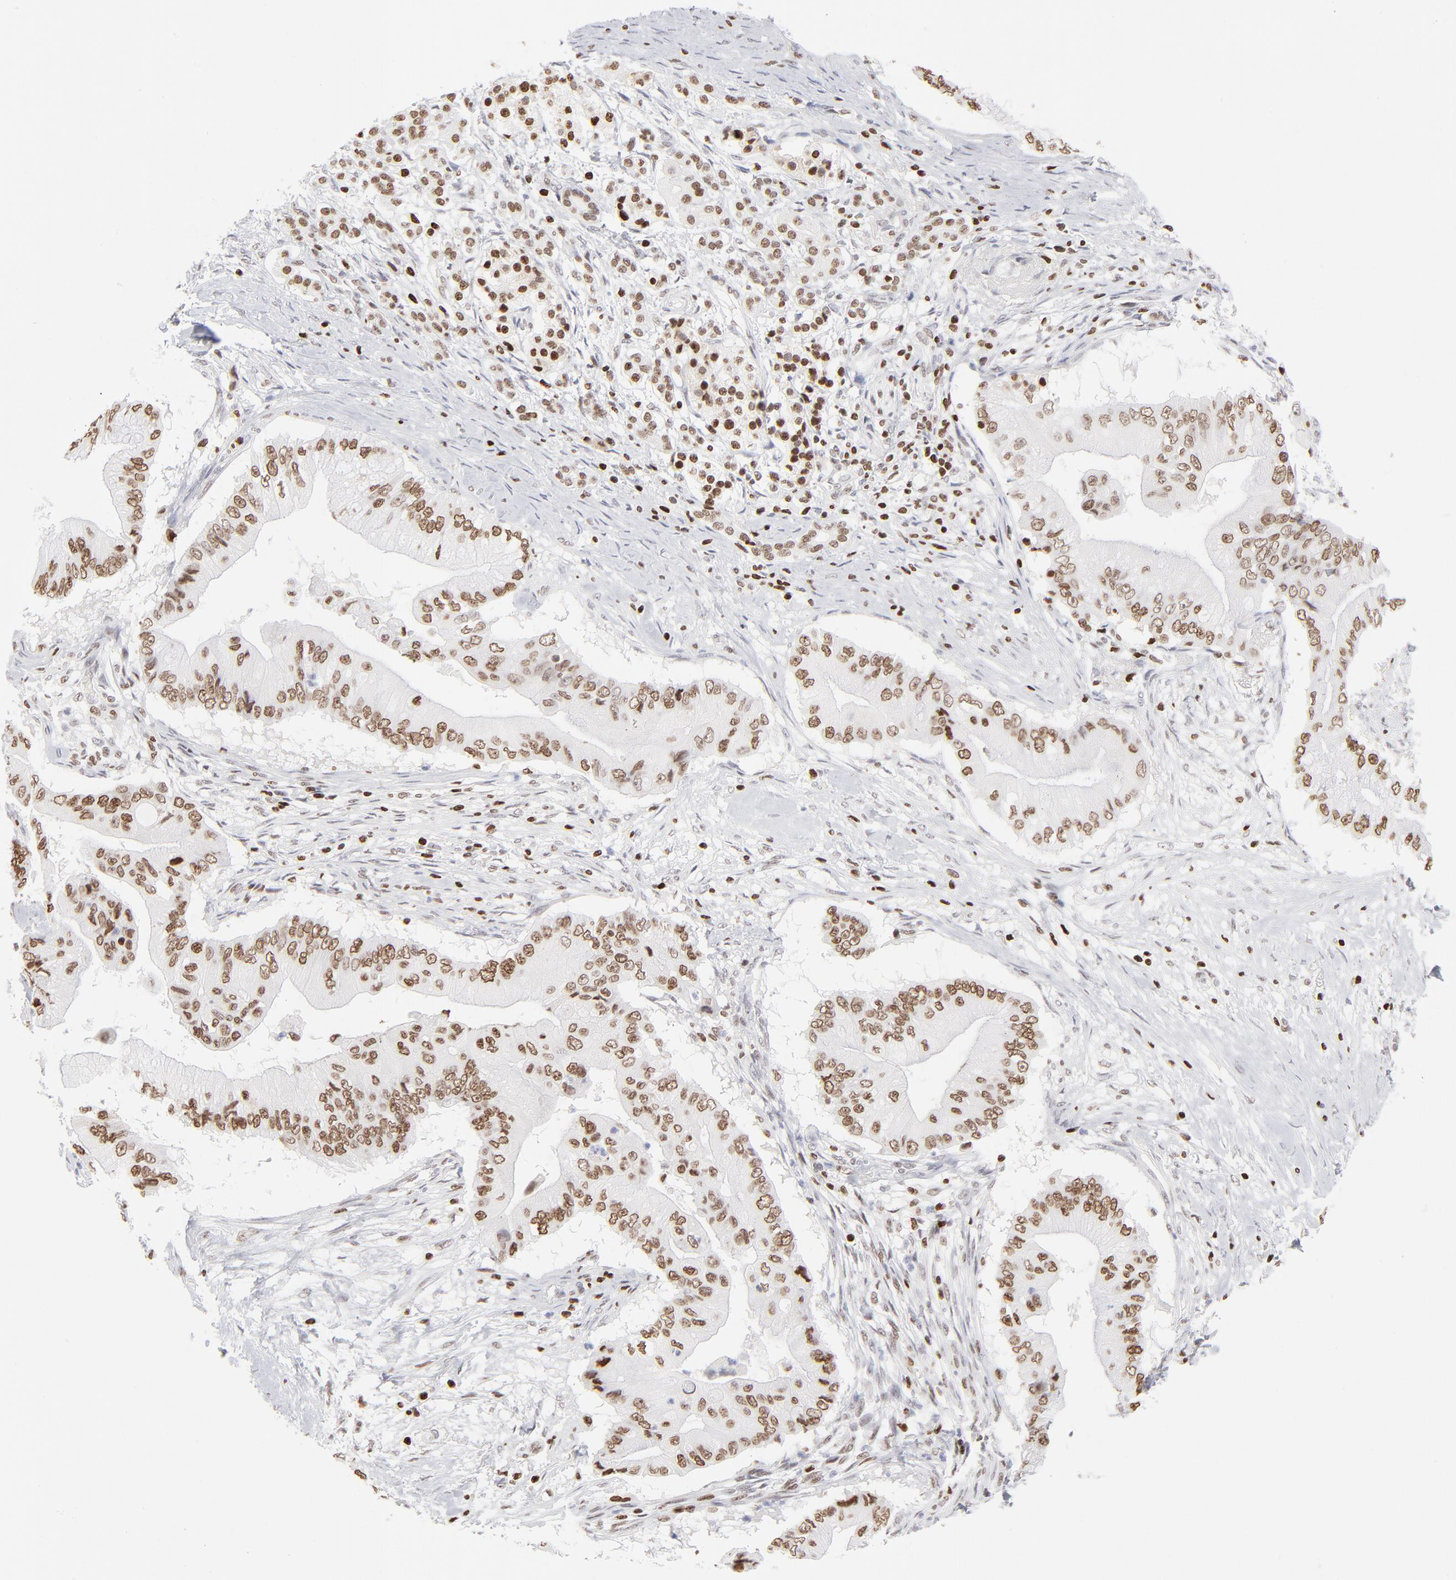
{"staining": {"intensity": "moderate", "quantity": ">75%", "location": "nuclear"}, "tissue": "pancreatic cancer", "cell_type": "Tumor cells", "image_type": "cancer", "snomed": [{"axis": "morphology", "description": "Adenocarcinoma, NOS"}, {"axis": "topography", "description": "Pancreas"}], "caption": "Pancreatic cancer stained for a protein (brown) exhibits moderate nuclear positive expression in approximately >75% of tumor cells.", "gene": "PARP1", "patient": {"sex": "male", "age": 62}}